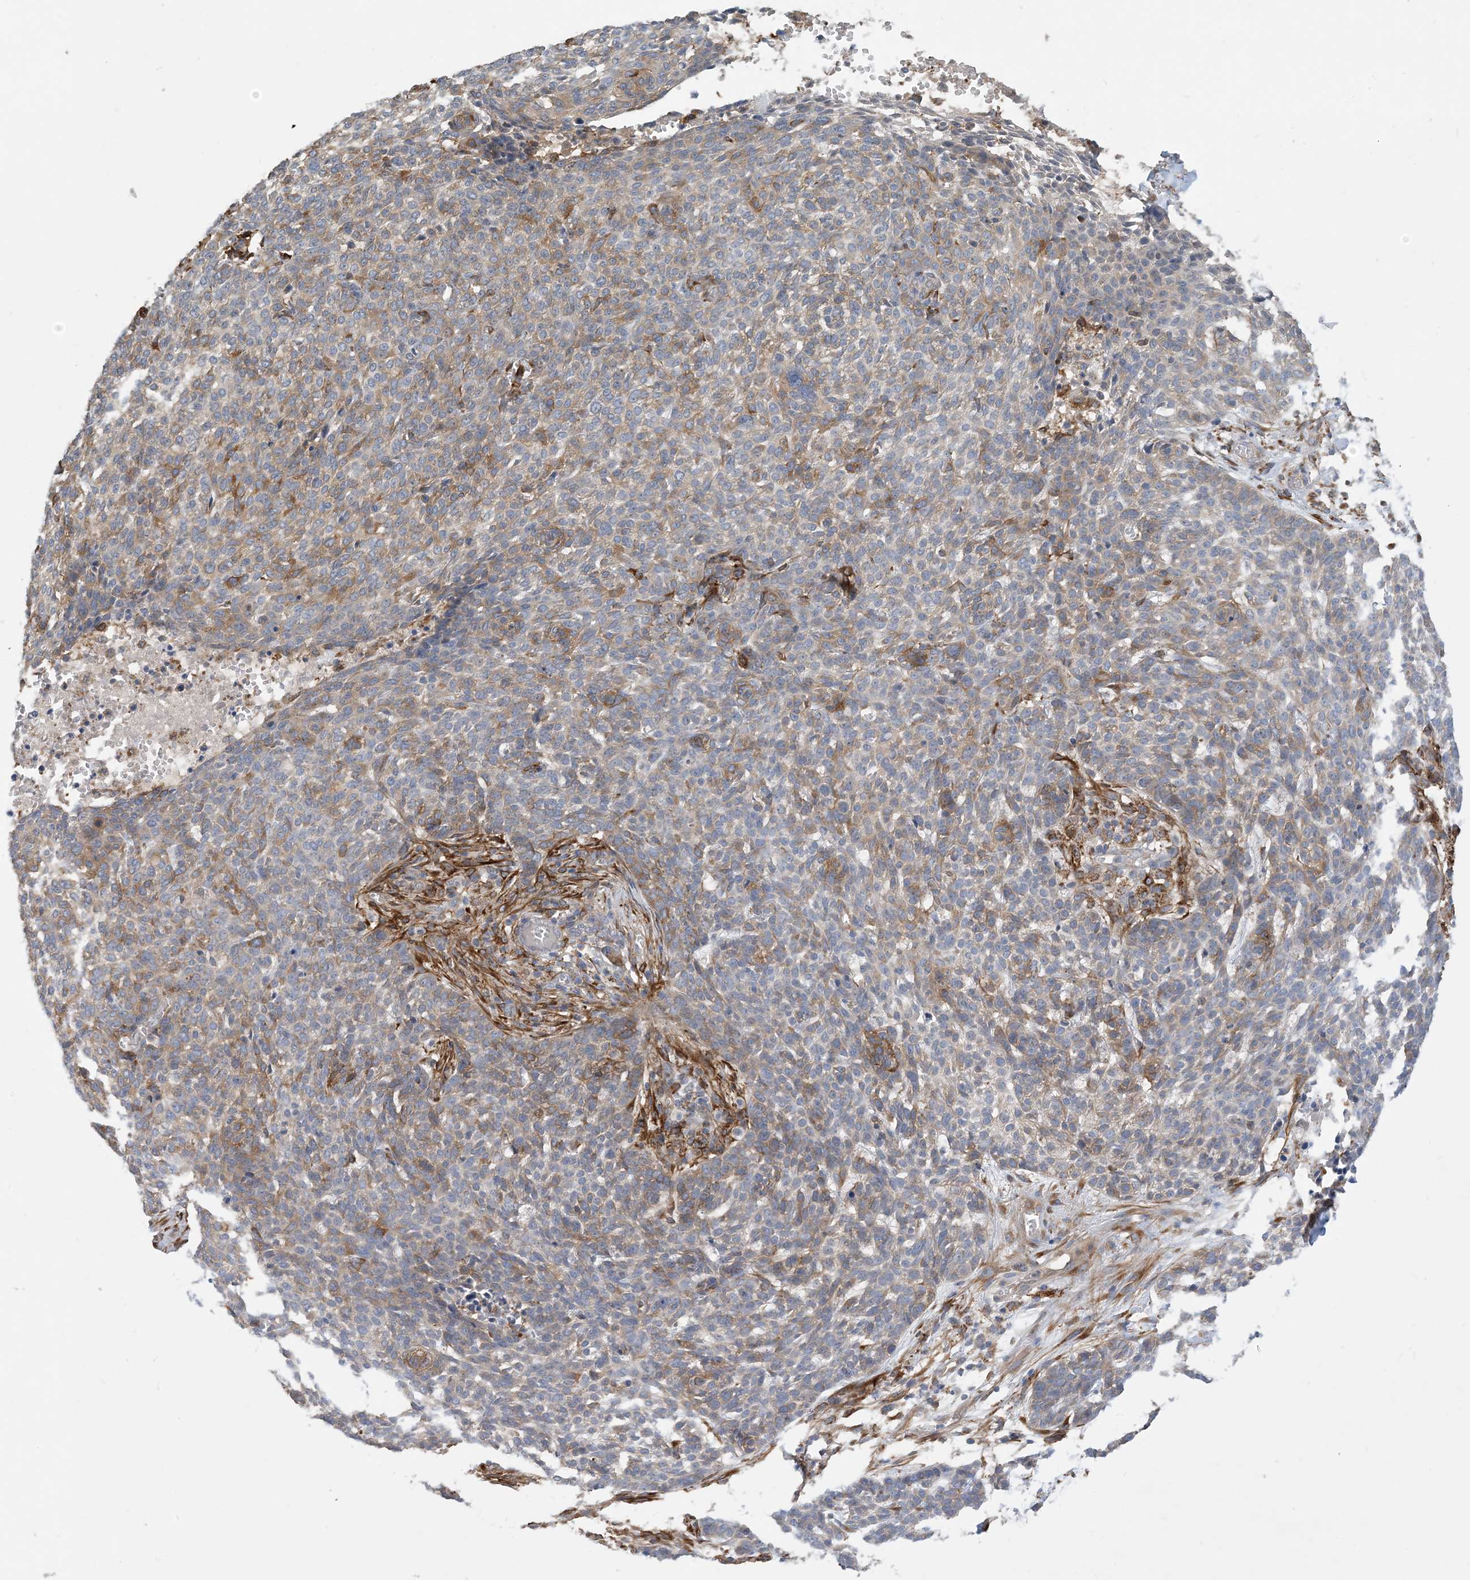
{"staining": {"intensity": "weak", "quantity": ">75%", "location": "cytoplasmic/membranous"}, "tissue": "skin cancer", "cell_type": "Tumor cells", "image_type": "cancer", "snomed": [{"axis": "morphology", "description": "Basal cell carcinoma"}, {"axis": "topography", "description": "Skin"}], "caption": "Skin basal cell carcinoma tissue exhibits weak cytoplasmic/membranous staining in approximately >75% of tumor cells, visualized by immunohistochemistry.", "gene": "EIF2A", "patient": {"sex": "male", "age": 85}}